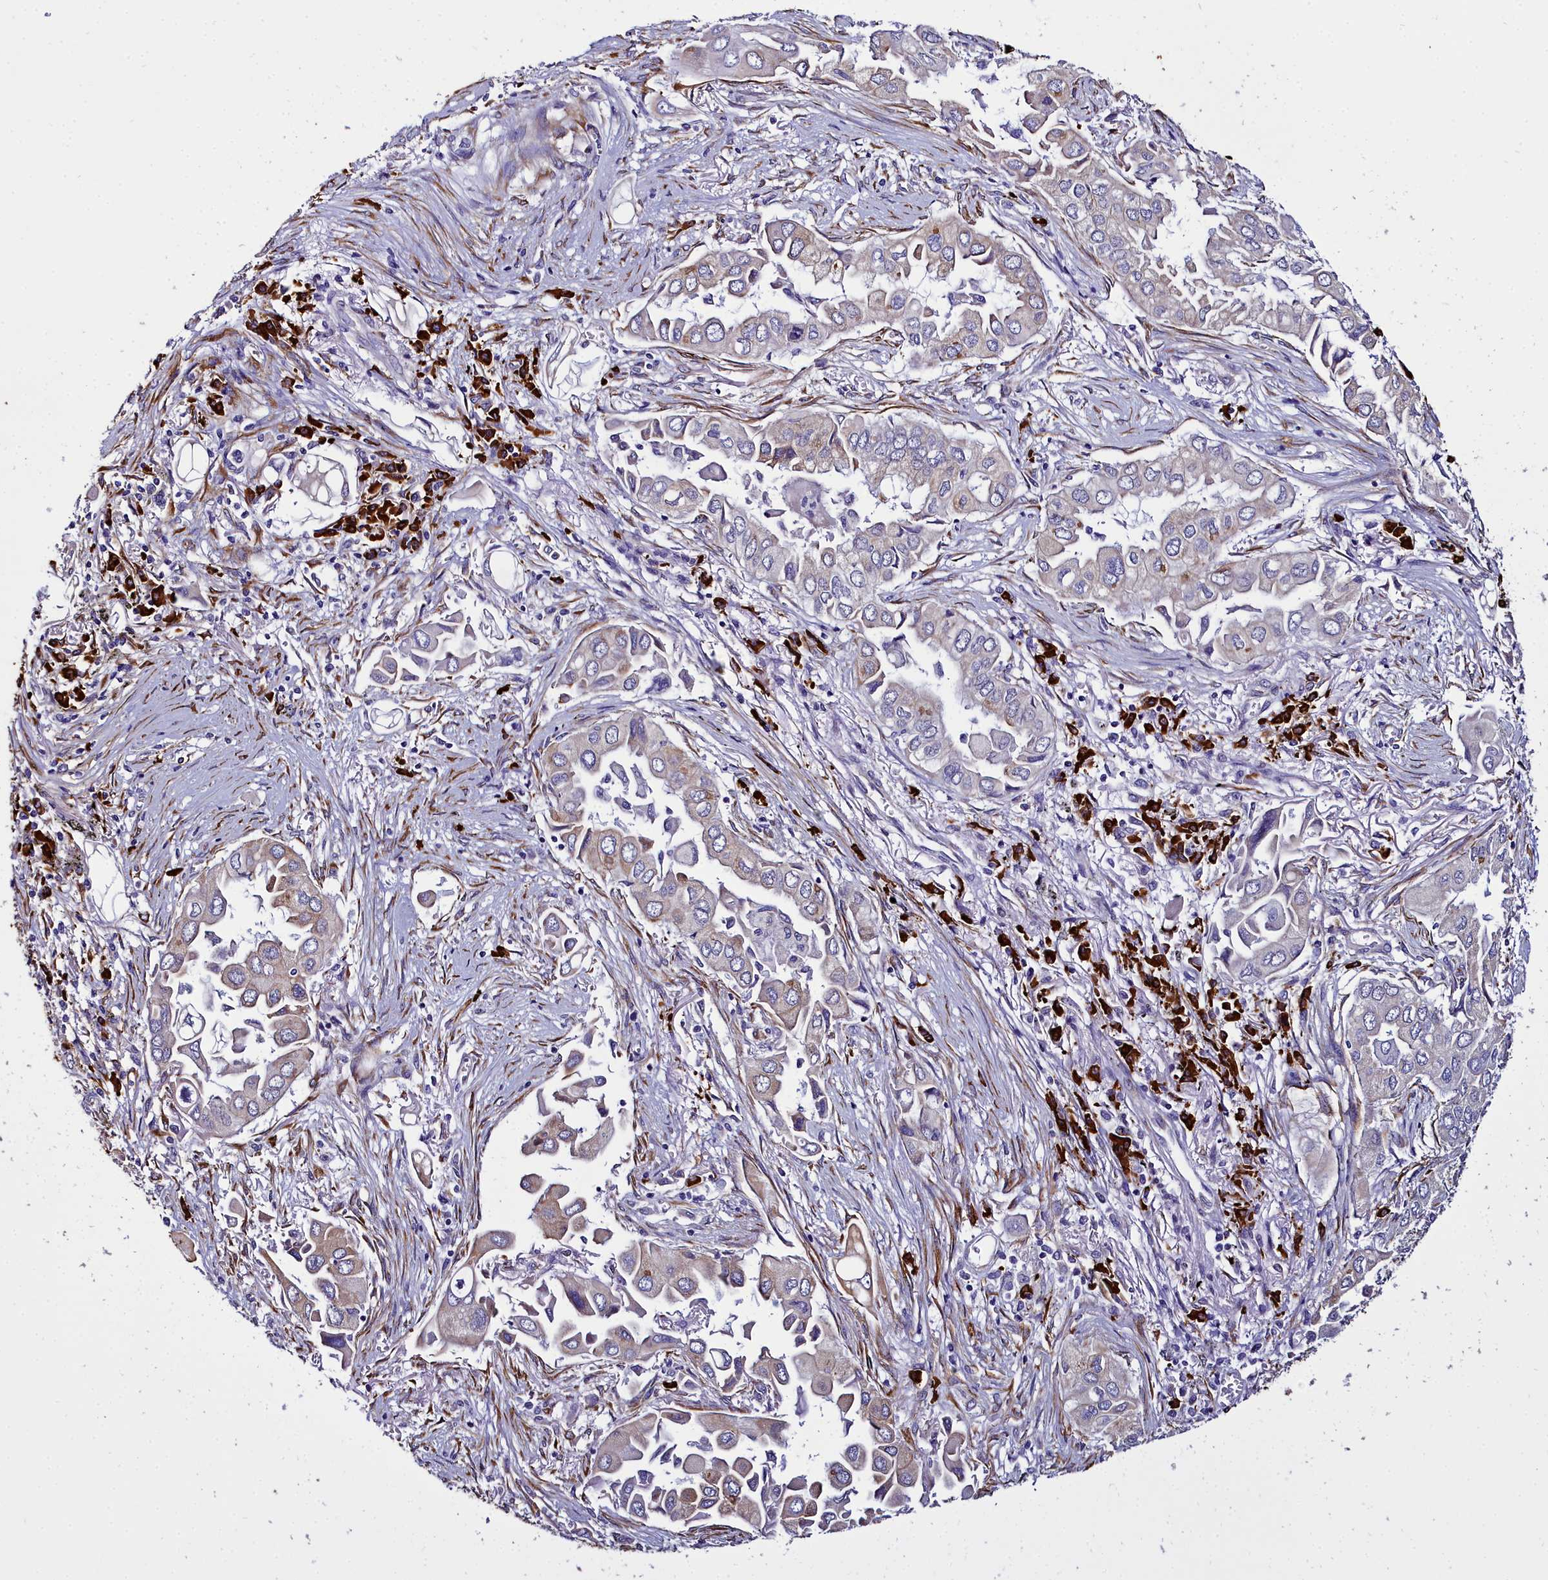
{"staining": {"intensity": "weak", "quantity": "<25%", "location": "cytoplasmic/membranous"}, "tissue": "lung cancer", "cell_type": "Tumor cells", "image_type": "cancer", "snomed": [{"axis": "morphology", "description": "Adenocarcinoma, NOS"}, {"axis": "topography", "description": "Lung"}], "caption": "Immunohistochemistry (IHC) photomicrograph of neoplastic tissue: human lung cancer stained with DAB (3,3'-diaminobenzidine) shows no significant protein positivity in tumor cells.", "gene": "TXNDC5", "patient": {"sex": "female", "age": 76}}